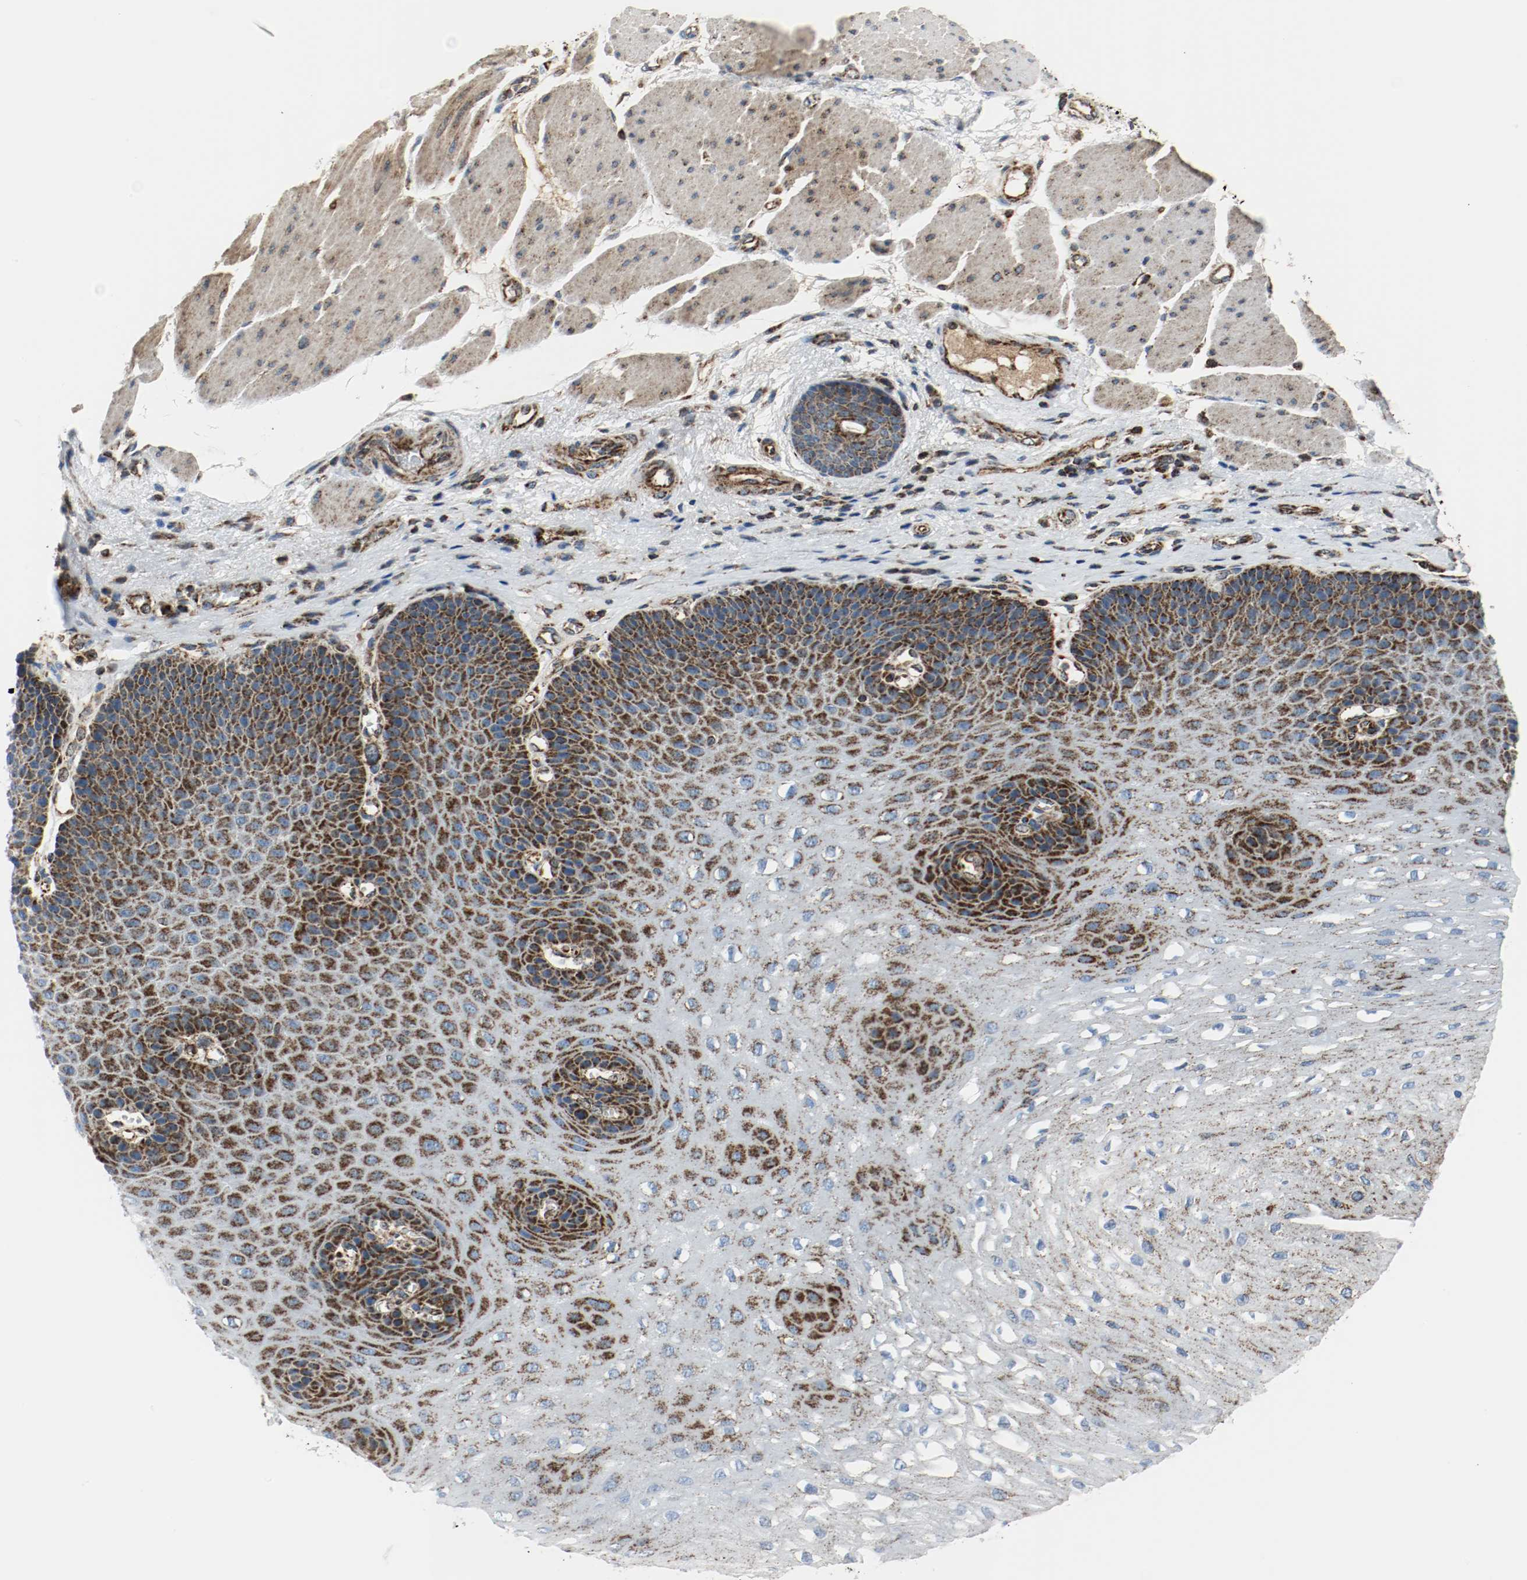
{"staining": {"intensity": "strong", "quantity": "25%-75%", "location": "cytoplasmic/membranous"}, "tissue": "esophagus", "cell_type": "Squamous epithelial cells", "image_type": "normal", "snomed": [{"axis": "morphology", "description": "Normal tissue, NOS"}, {"axis": "topography", "description": "Esophagus"}], "caption": "About 25%-75% of squamous epithelial cells in normal human esophagus show strong cytoplasmic/membranous protein staining as visualized by brown immunohistochemical staining.", "gene": "TXNRD1", "patient": {"sex": "female", "age": 72}}